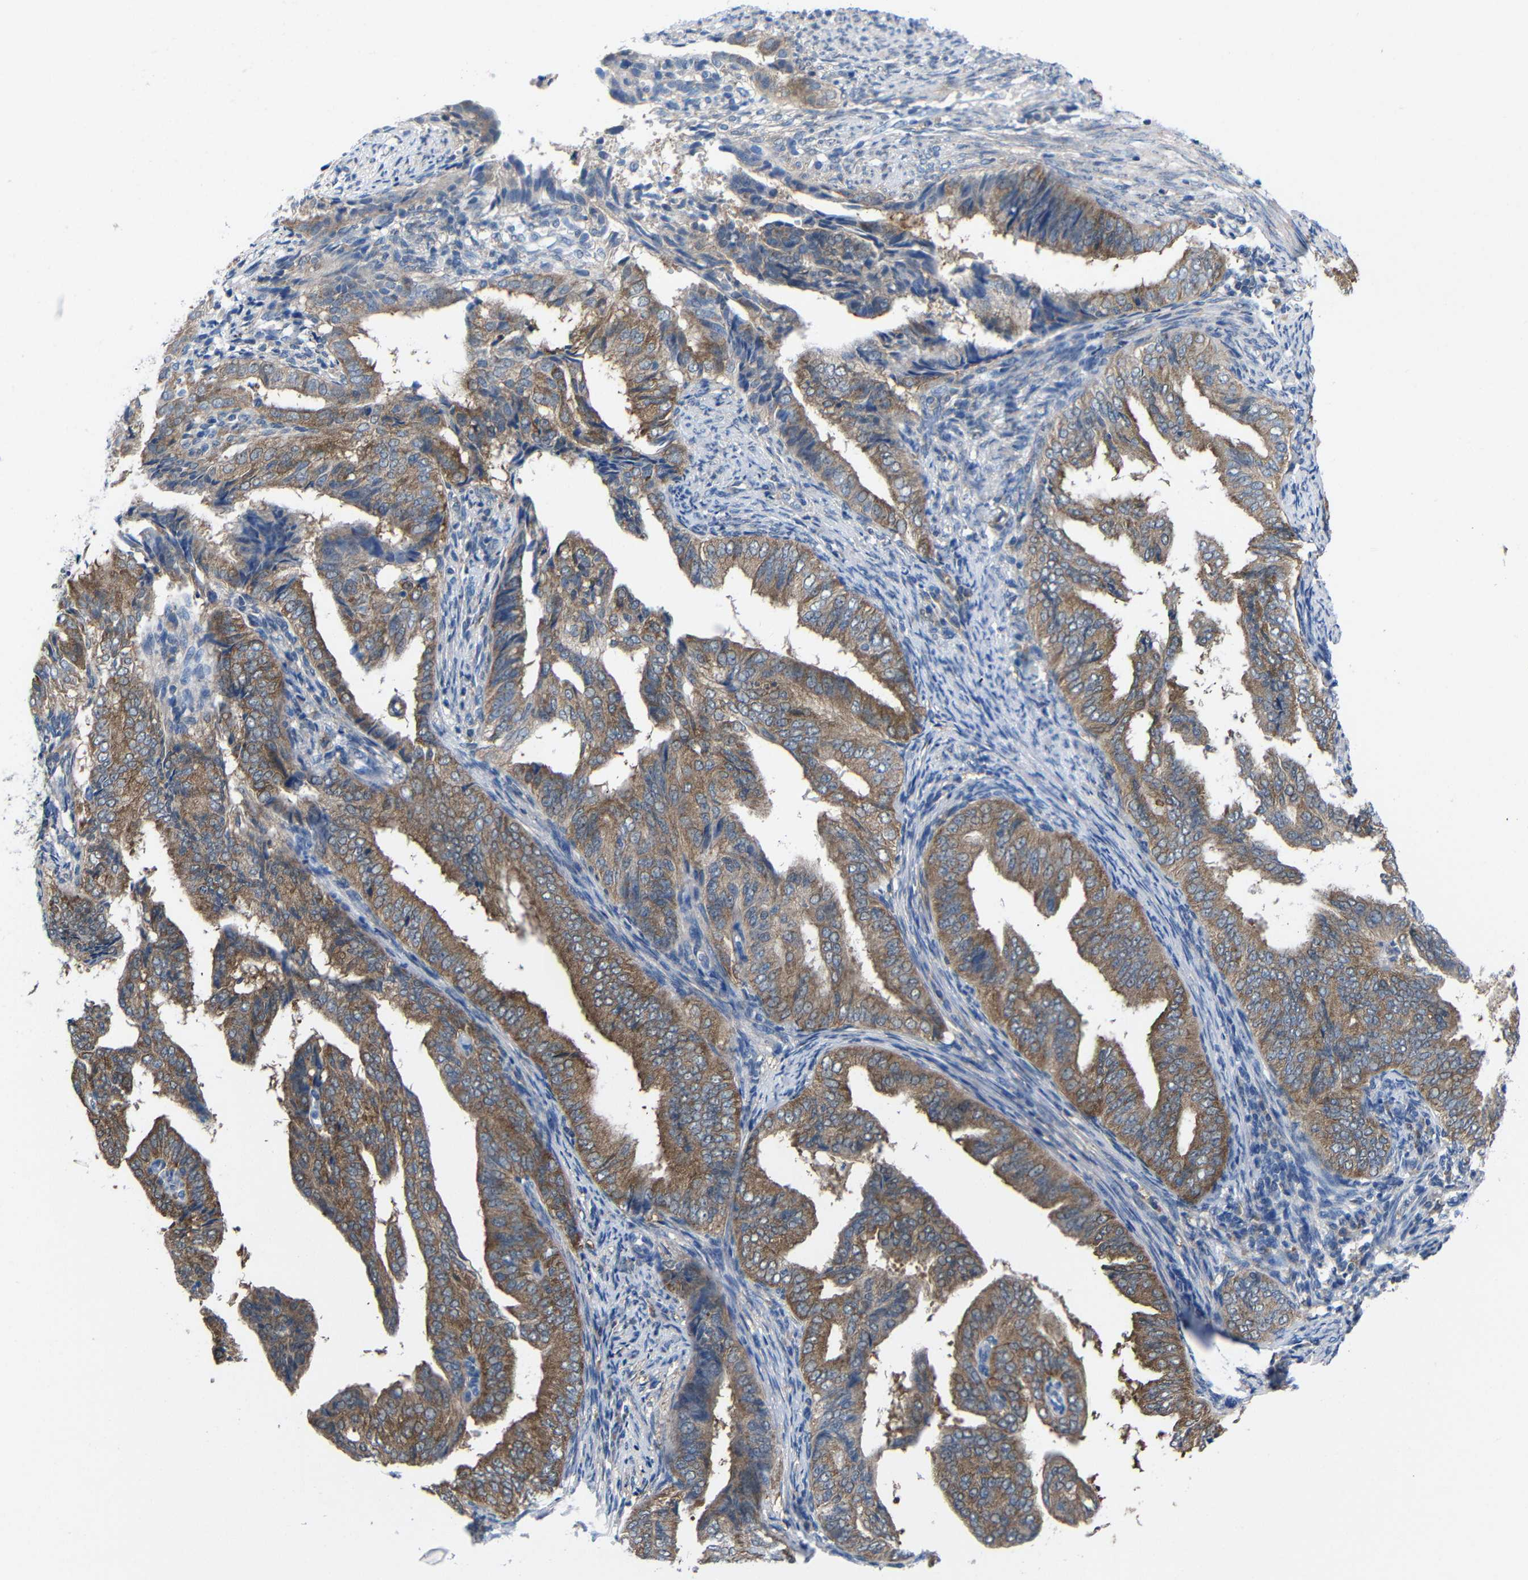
{"staining": {"intensity": "moderate", "quantity": ">75%", "location": "cytoplasmic/membranous"}, "tissue": "endometrial cancer", "cell_type": "Tumor cells", "image_type": "cancer", "snomed": [{"axis": "morphology", "description": "Adenocarcinoma, NOS"}, {"axis": "topography", "description": "Endometrium"}], "caption": "This histopathology image displays IHC staining of adenocarcinoma (endometrial), with medium moderate cytoplasmic/membranous staining in approximately >75% of tumor cells.", "gene": "PEBP1", "patient": {"sex": "female", "age": 58}}